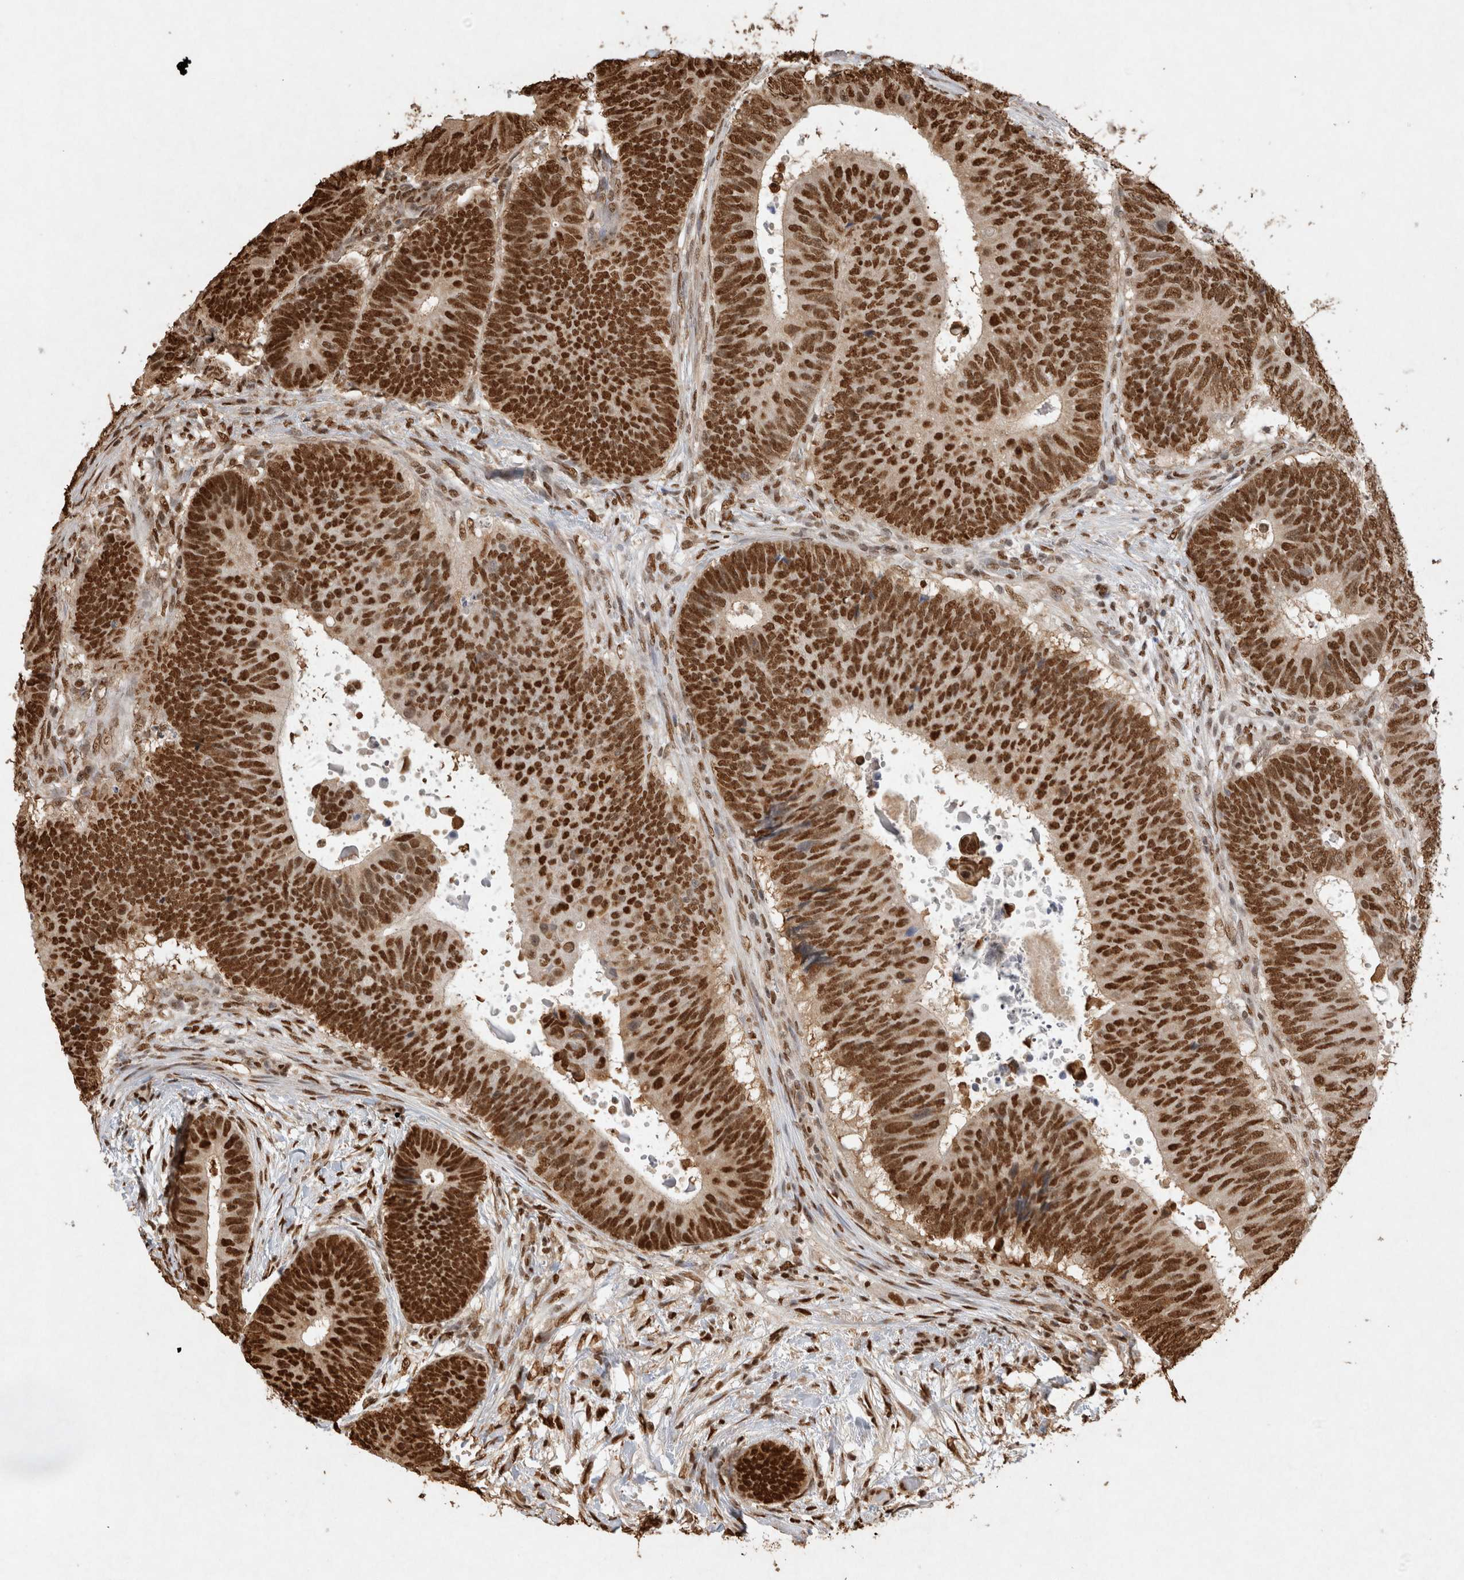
{"staining": {"intensity": "strong", "quantity": ">75%", "location": "nuclear"}, "tissue": "colorectal cancer", "cell_type": "Tumor cells", "image_type": "cancer", "snomed": [{"axis": "morphology", "description": "Adenocarcinoma, NOS"}, {"axis": "topography", "description": "Colon"}], "caption": "Immunohistochemical staining of colorectal cancer reveals high levels of strong nuclear protein expression in approximately >75% of tumor cells.", "gene": "HDGF", "patient": {"sex": "male", "age": 56}}